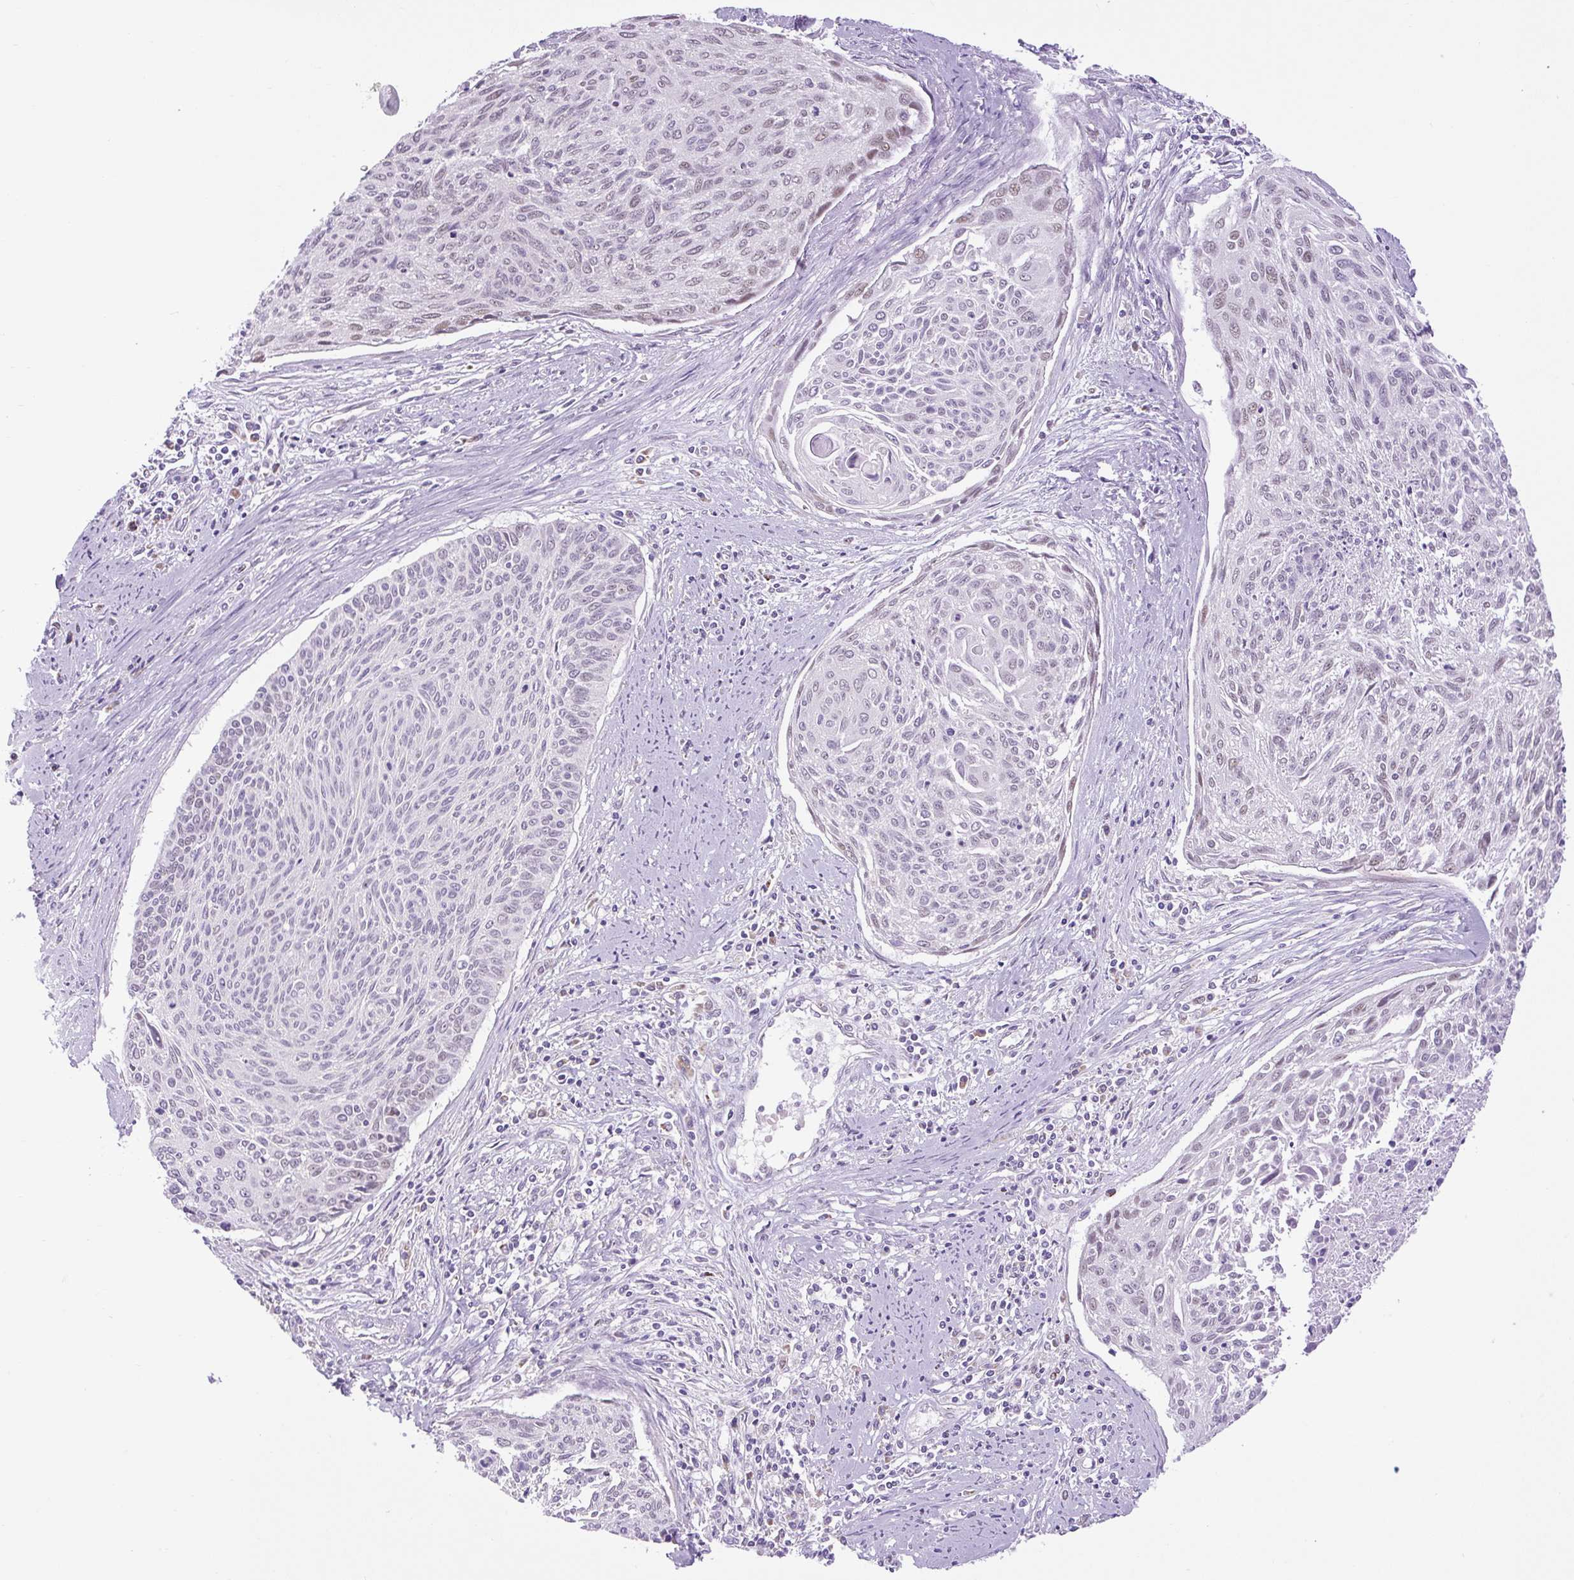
{"staining": {"intensity": "weak", "quantity": "25%-75%", "location": "nuclear"}, "tissue": "cervical cancer", "cell_type": "Tumor cells", "image_type": "cancer", "snomed": [{"axis": "morphology", "description": "Squamous cell carcinoma, NOS"}, {"axis": "topography", "description": "Cervix"}], "caption": "About 25%-75% of tumor cells in human cervical cancer (squamous cell carcinoma) reveal weak nuclear protein staining as visualized by brown immunohistochemical staining.", "gene": "SCO2", "patient": {"sex": "female", "age": 55}}